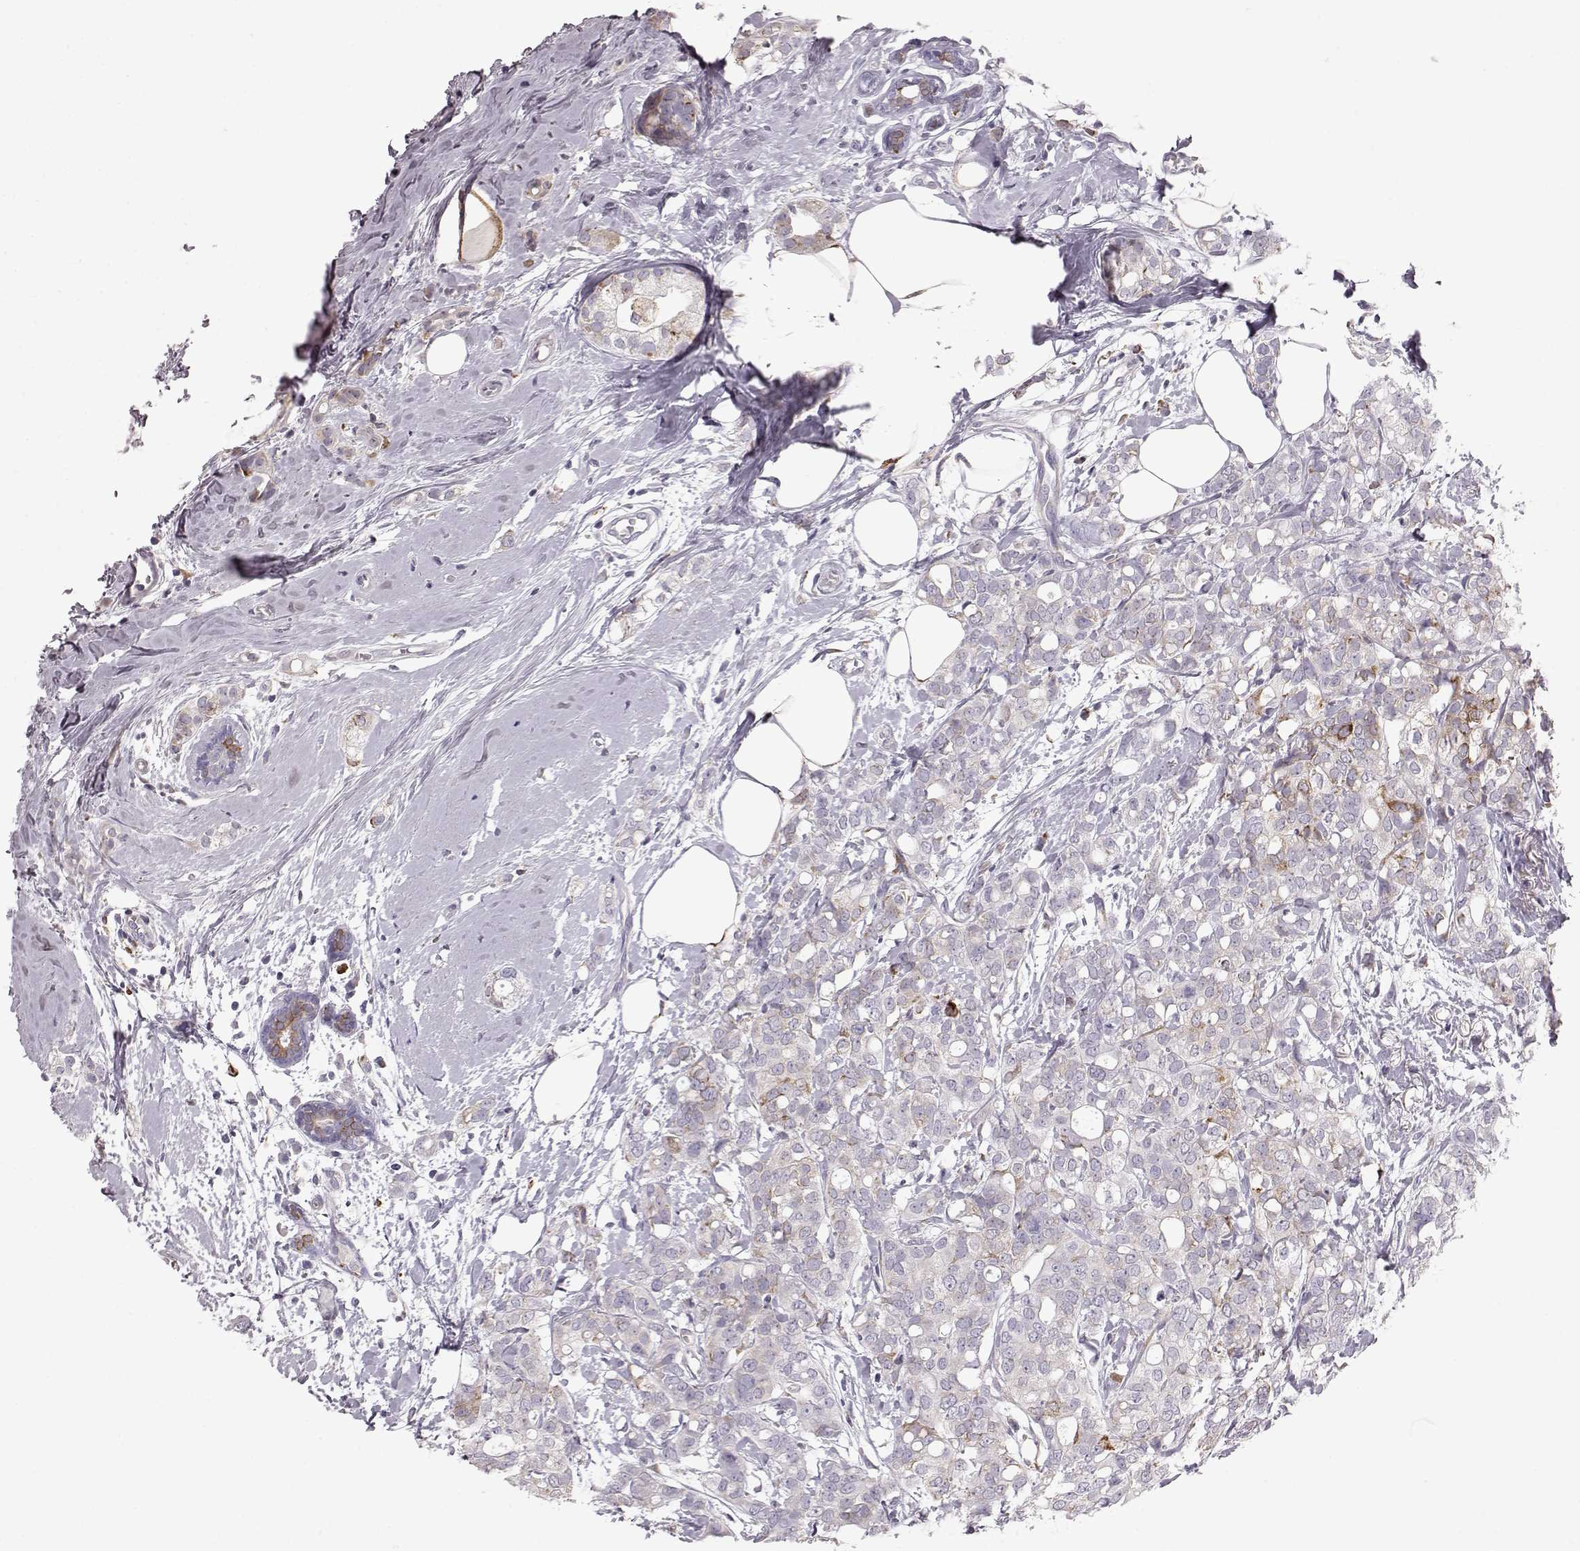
{"staining": {"intensity": "moderate", "quantity": "<25%", "location": "cytoplasmic/membranous"}, "tissue": "breast cancer", "cell_type": "Tumor cells", "image_type": "cancer", "snomed": [{"axis": "morphology", "description": "Duct carcinoma"}, {"axis": "topography", "description": "Breast"}], "caption": "Breast invasive ductal carcinoma stained with immunohistochemistry shows moderate cytoplasmic/membranous expression in about <25% of tumor cells.", "gene": "ELOVL5", "patient": {"sex": "female", "age": 40}}